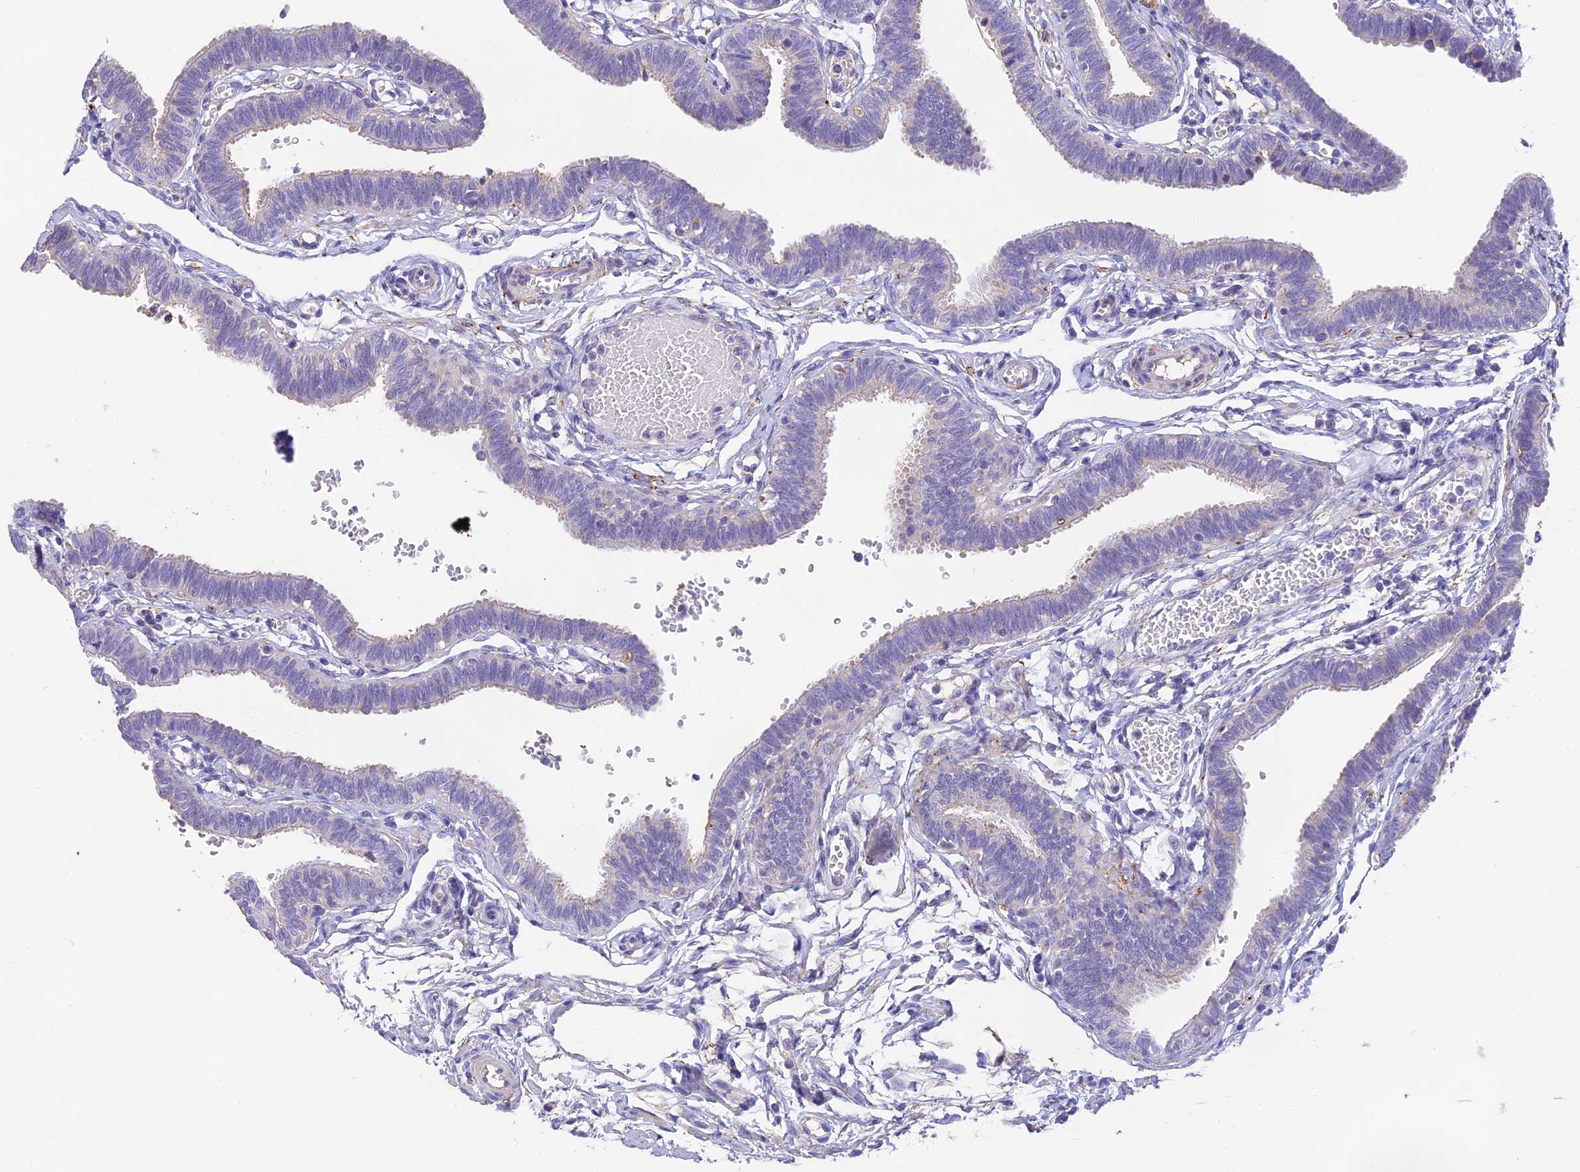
{"staining": {"intensity": "moderate", "quantity": "<25%", "location": "cytoplasmic/membranous"}, "tissue": "fallopian tube", "cell_type": "Glandular cells", "image_type": "normal", "snomed": [{"axis": "morphology", "description": "Normal tissue, NOS"}, {"axis": "topography", "description": "Fallopian tube"}, {"axis": "topography", "description": "Ovary"}], "caption": "IHC micrograph of unremarkable fallopian tube: human fallopian tube stained using immunohistochemistry demonstrates low levels of moderate protein expression localized specifically in the cytoplasmic/membranous of glandular cells, appearing as a cytoplasmic/membranous brown color.", "gene": "HSD17B2", "patient": {"sex": "female", "age": 23}}